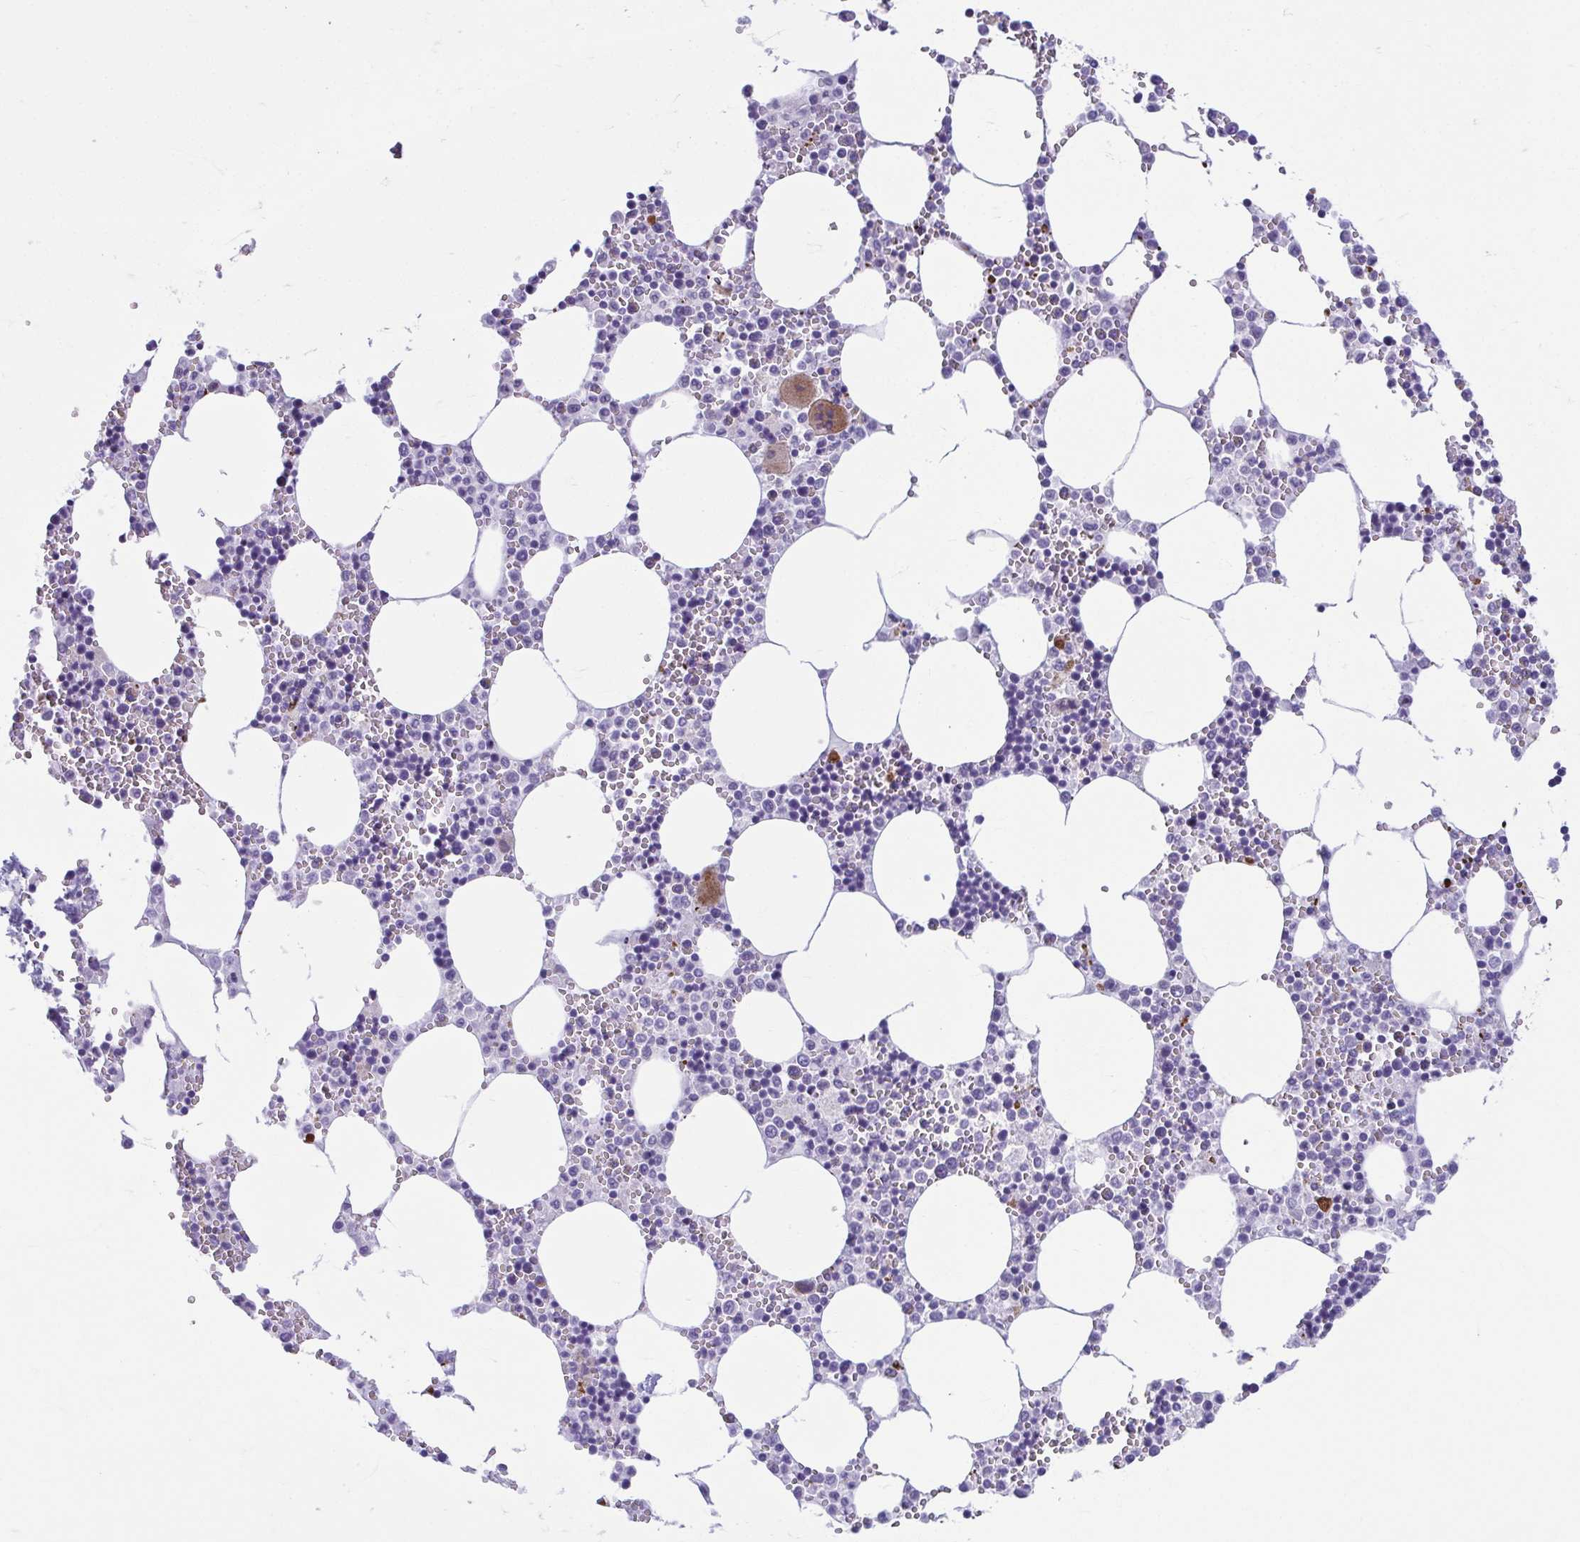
{"staining": {"intensity": "moderate", "quantity": "<25%", "location": "cytoplasmic/membranous"}, "tissue": "bone marrow", "cell_type": "Hematopoietic cells", "image_type": "normal", "snomed": [{"axis": "morphology", "description": "Normal tissue, NOS"}, {"axis": "topography", "description": "Bone marrow"}], "caption": "The image exhibits a brown stain indicating the presence of a protein in the cytoplasmic/membranous of hematopoietic cells in bone marrow.", "gene": "TCEAL3", "patient": {"sex": "male", "age": 54}}